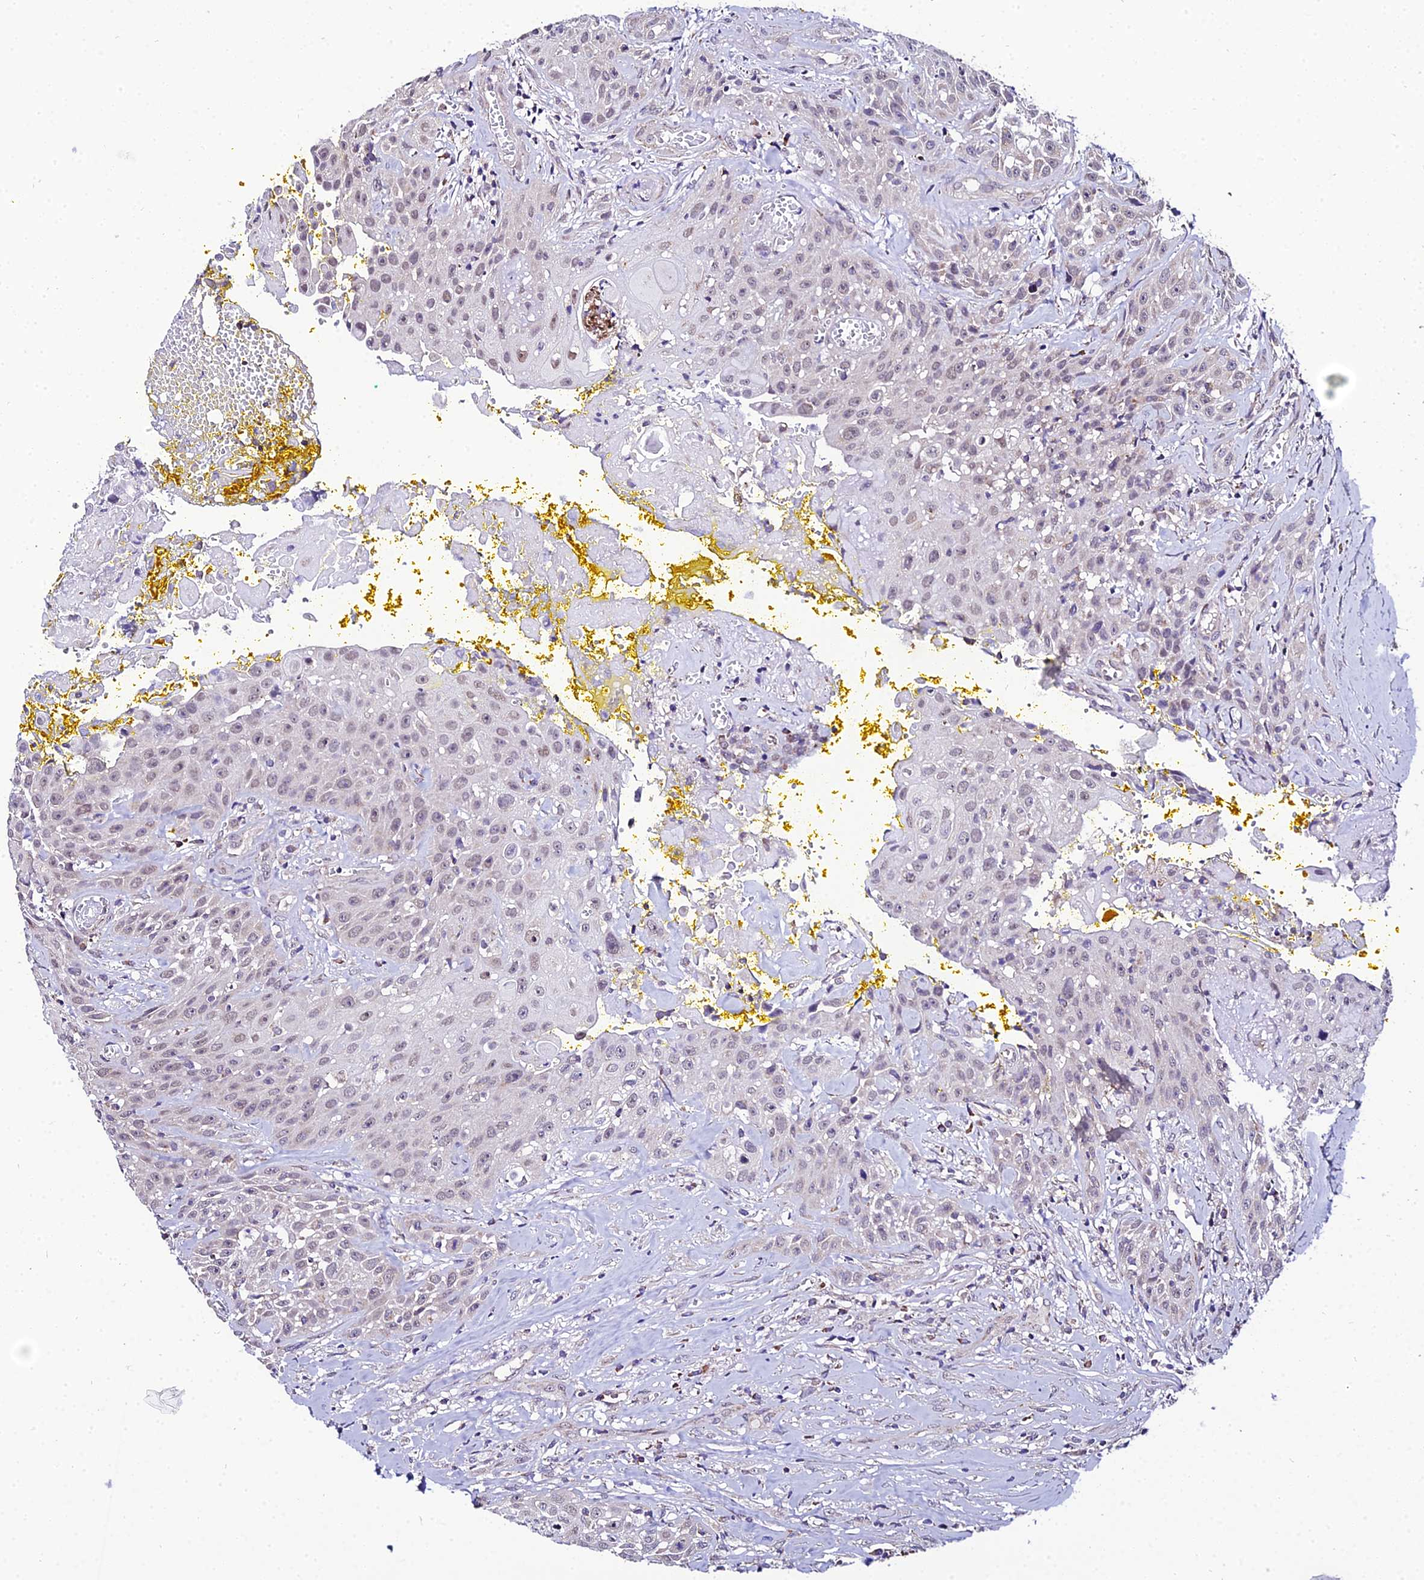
{"staining": {"intensity": "weak", "quantity": "<25%", "location": "nuclear"}, "tissue": "head and neck cancer", "cell_type": "Tumor cells", "image_type": "cancer", "snomed": [{"axis": "morphology", "description": "Squamous cell carcinoma, NOS"}, {"axis": "topography", "description": "Oral tissue"}, {"axis": "topography", "description": "Head-Neck"}], "caption": "Human squamous cell carcinoma (head and neck) stained for a protein using IHC reveals no expression in tumor cells.", "gene": "PSMD2", "patient": {"sex": "female", "age": 82}}